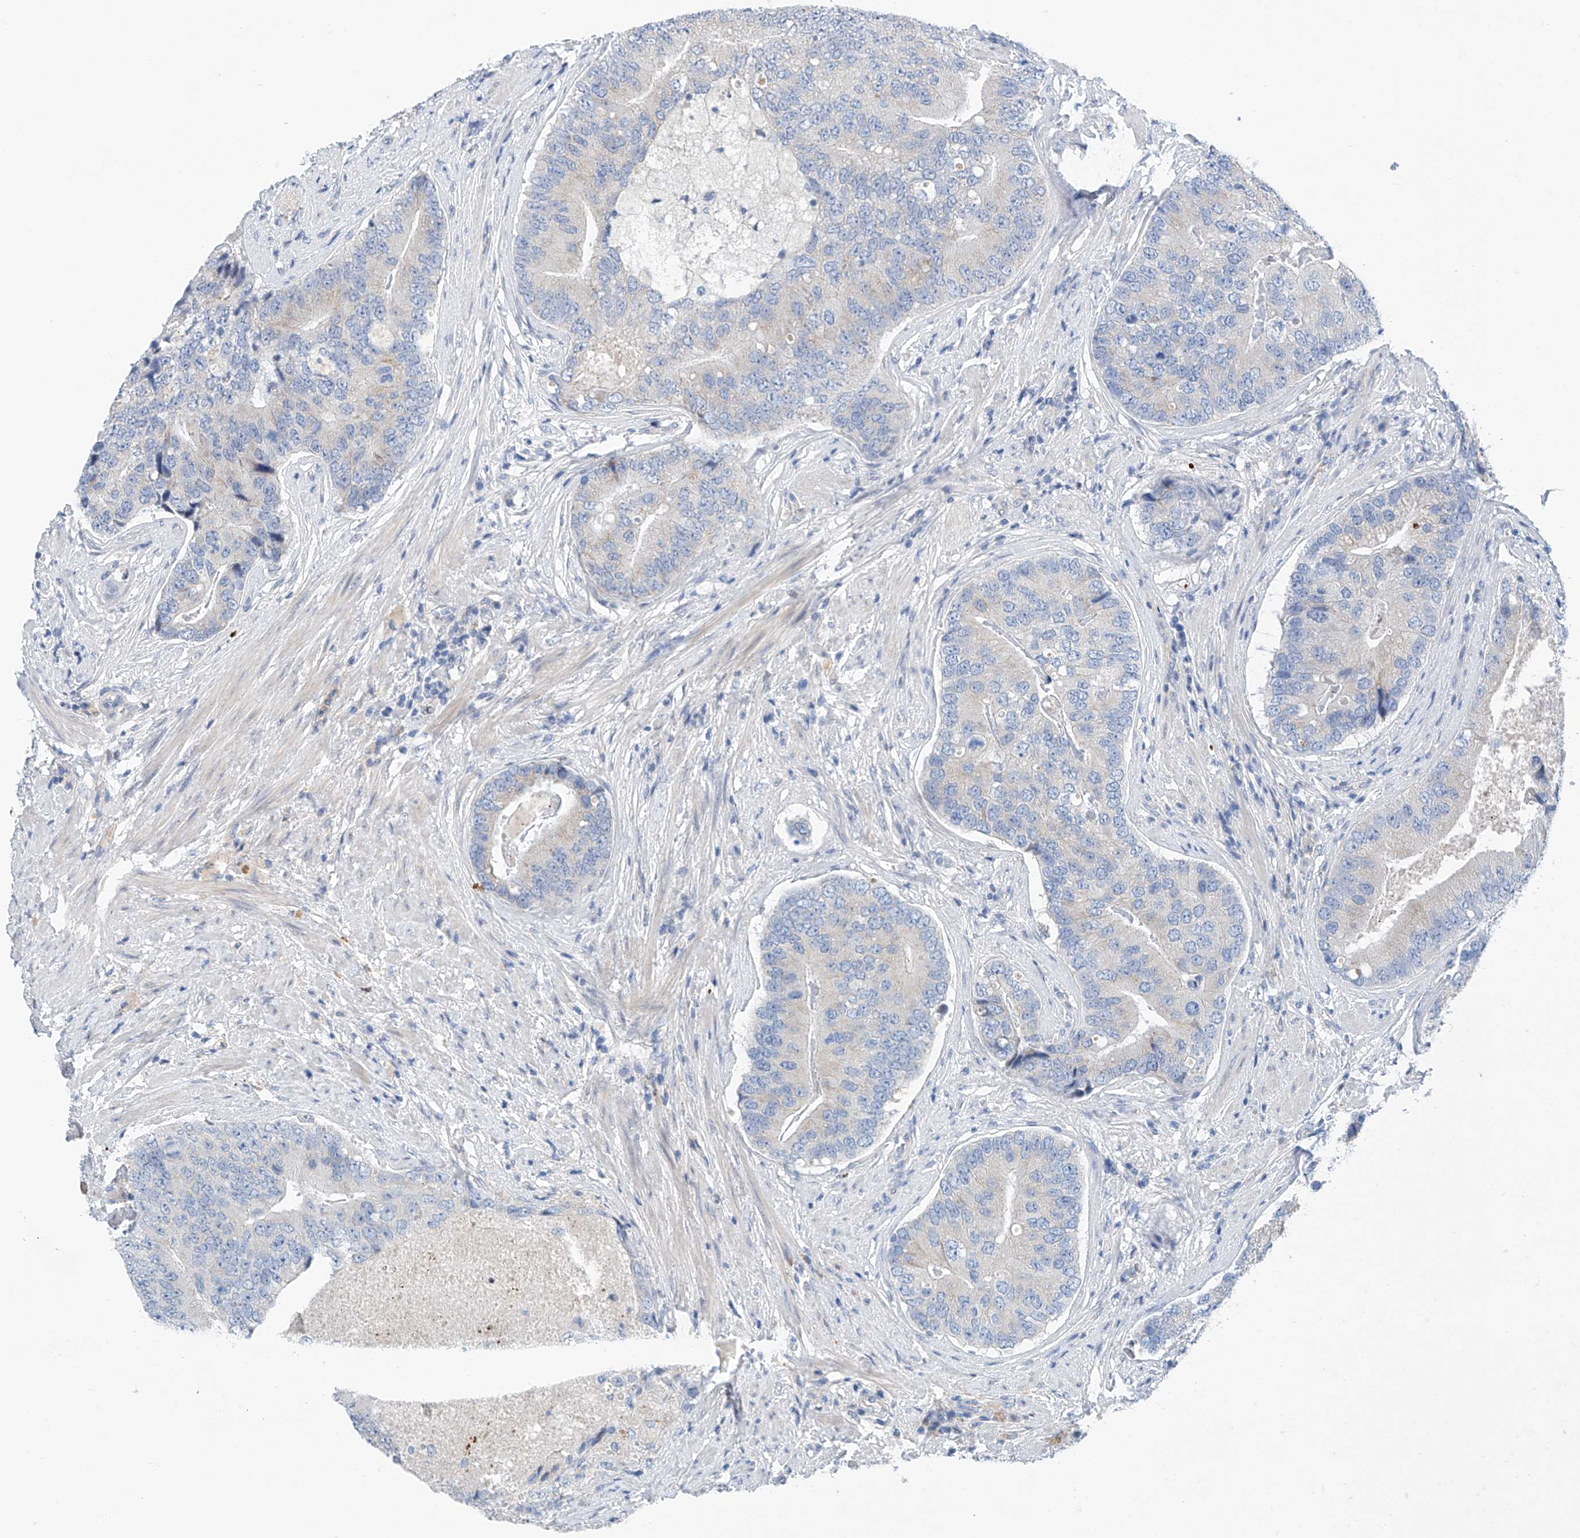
{"staining": {"intensity": "negative", "quantity": "none", "location": "none"}, "tissue": "prostate cancer", "cell_type": "Tumor cells", "image_type": "cancer", "snomed": [{"axis": "morphology", "description": "Adenocarcinoma, High grade"}, {"axis": "topography", "description": "Prostate"}], "caption": "The immunohistochemistry (IHC) histopathology image has no significant positivity in tumor cells of high-grade adenocarcinoma (prostate) tissue.", "gene": "CEP85L", "patient": {"sex": "male", "age": 70}}